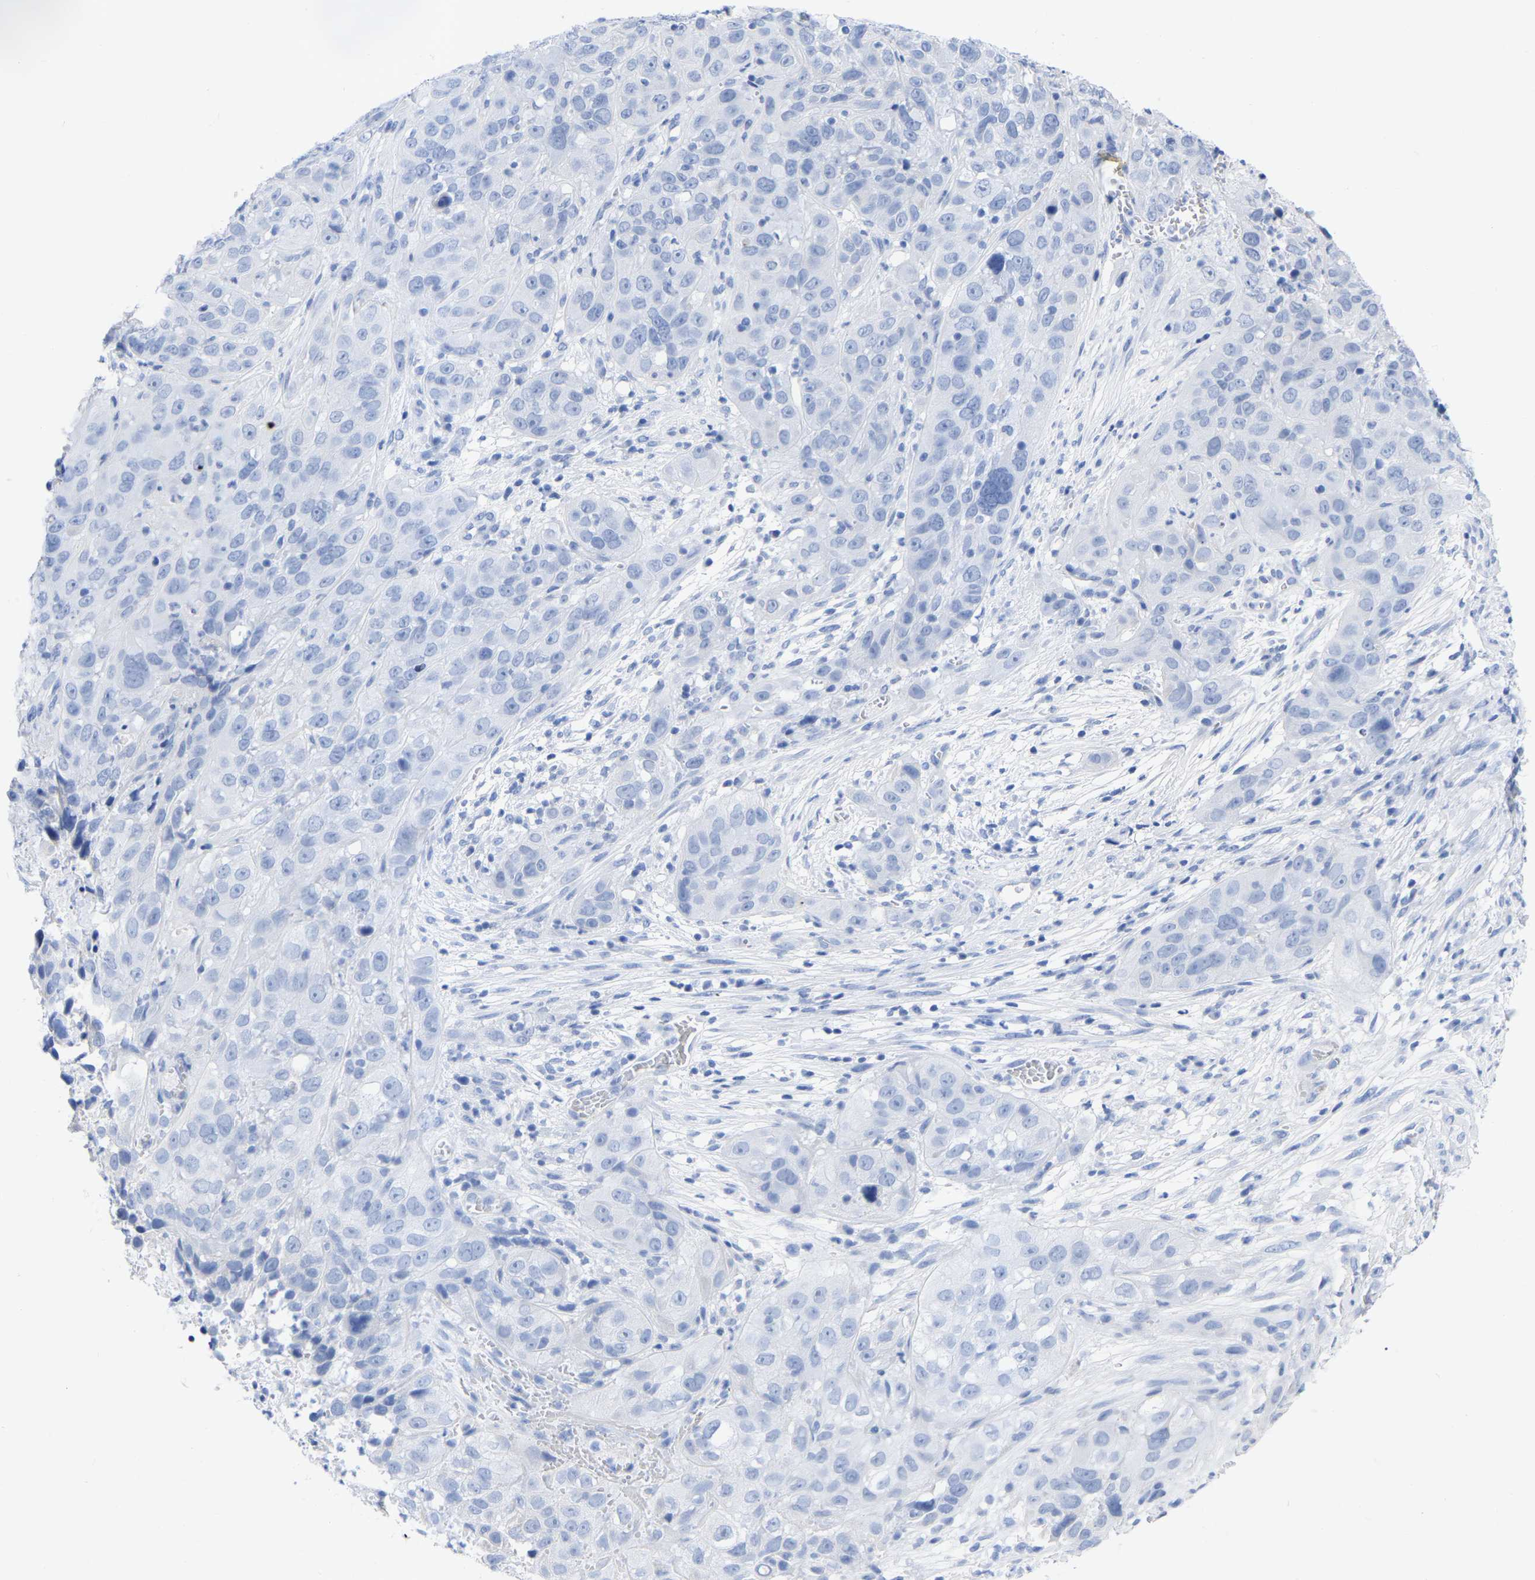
{"staining": {"intensity": "negative", "quantity": "none", "location": "none"}, "tissue": "cervical cancer", "cell_type": "Tumor cells", "image_type": "cancer", "snomed": [{"axis": "morphology", "description": "Squamous cell carcinoma, NOS"}, {"axis": "topography", "description": "Cervix"}], "caption": "Tumor cells are negative for brown protein staining in cervical squamous cell carcinoma.", "gene": "ZNF629", "patient": {"sex": "female", "age": 32}}